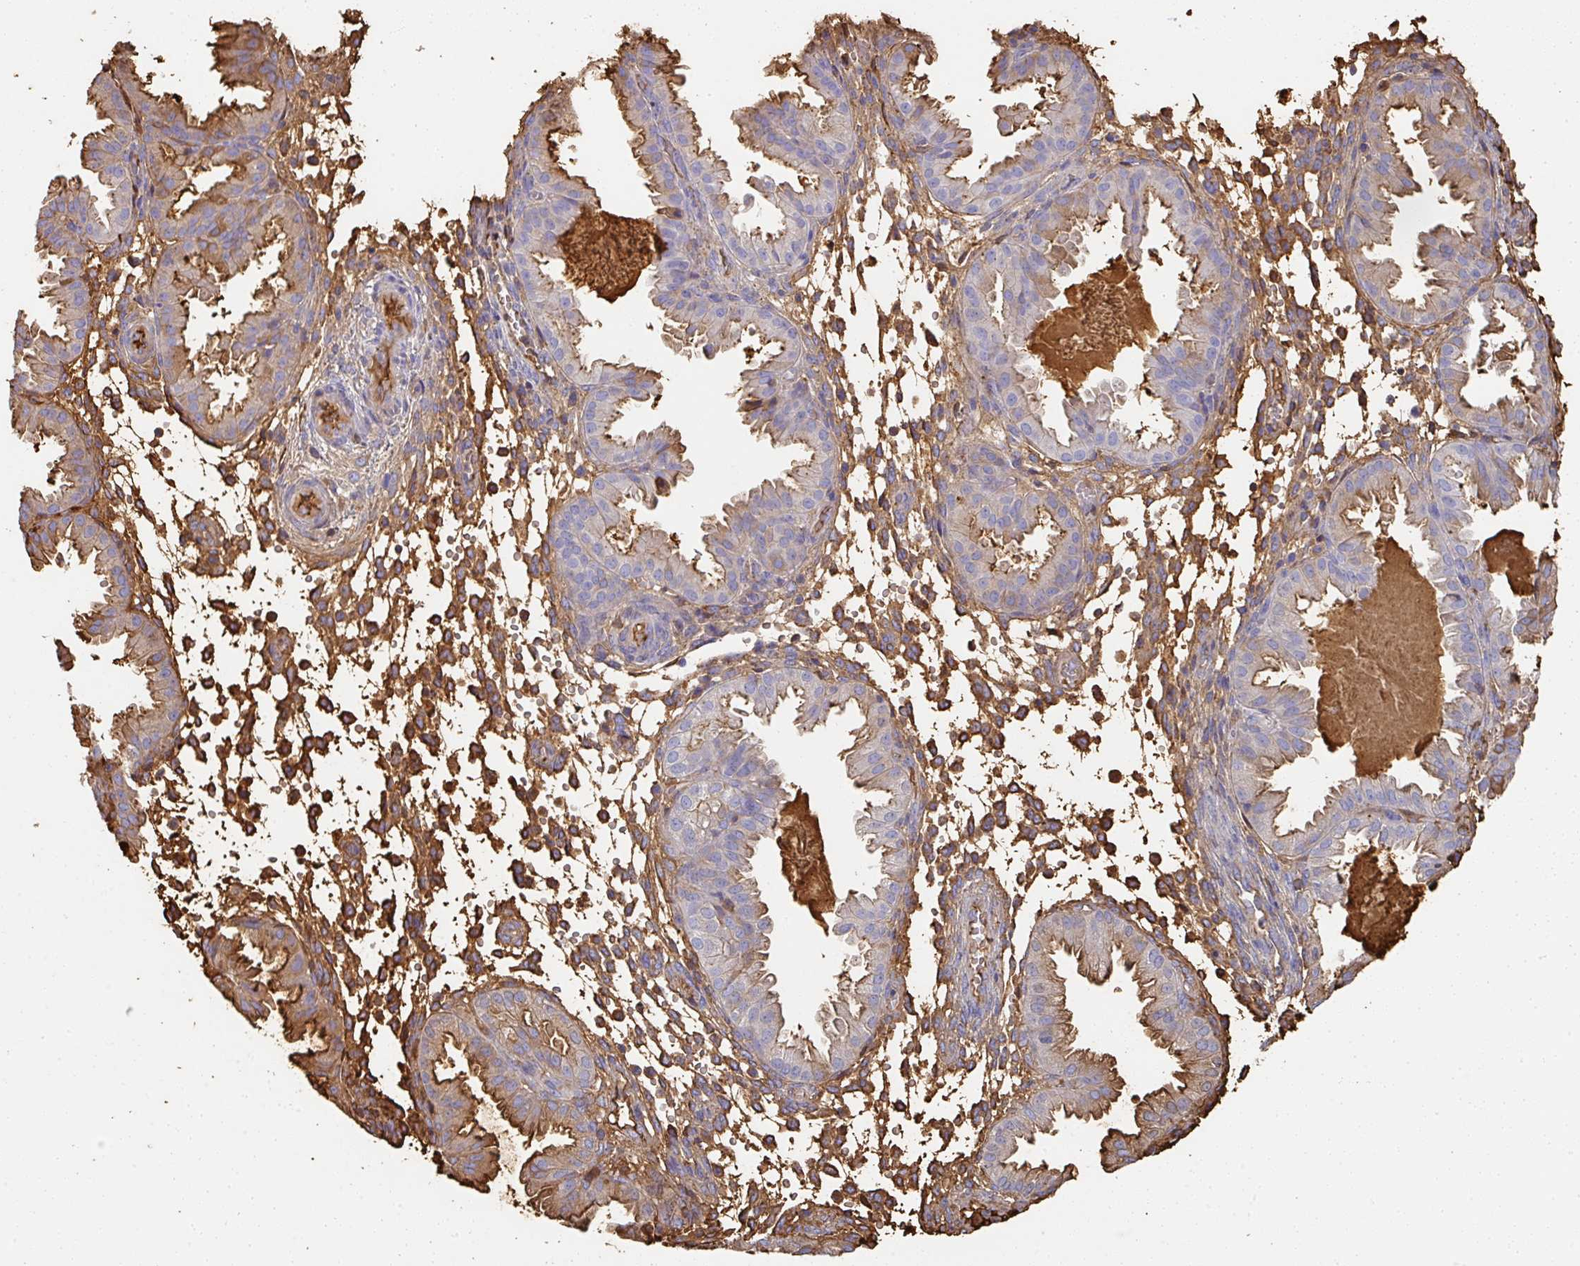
{"staining": {"intensity": "moderate", "quantity": "<25%", "location": "cytoplasmic/membranous"}, "tissue": "endometrium", "cell_type": "Cells in endometrial stroma", "image_type": "normal", "snomed": [{"axis": "morphology", "description": "Normal tissue, NOS"}, {"axis": "topography", "description": "Endometrium"}], "caption": "Brown immunohistochemical staining in benign endometrium displays moderate cytoplasmic/membranous positivity in approximately <25% of cells in endometrial stroma.", "gene": "ALB", "patient": {"sex": "female", "age": 33}}